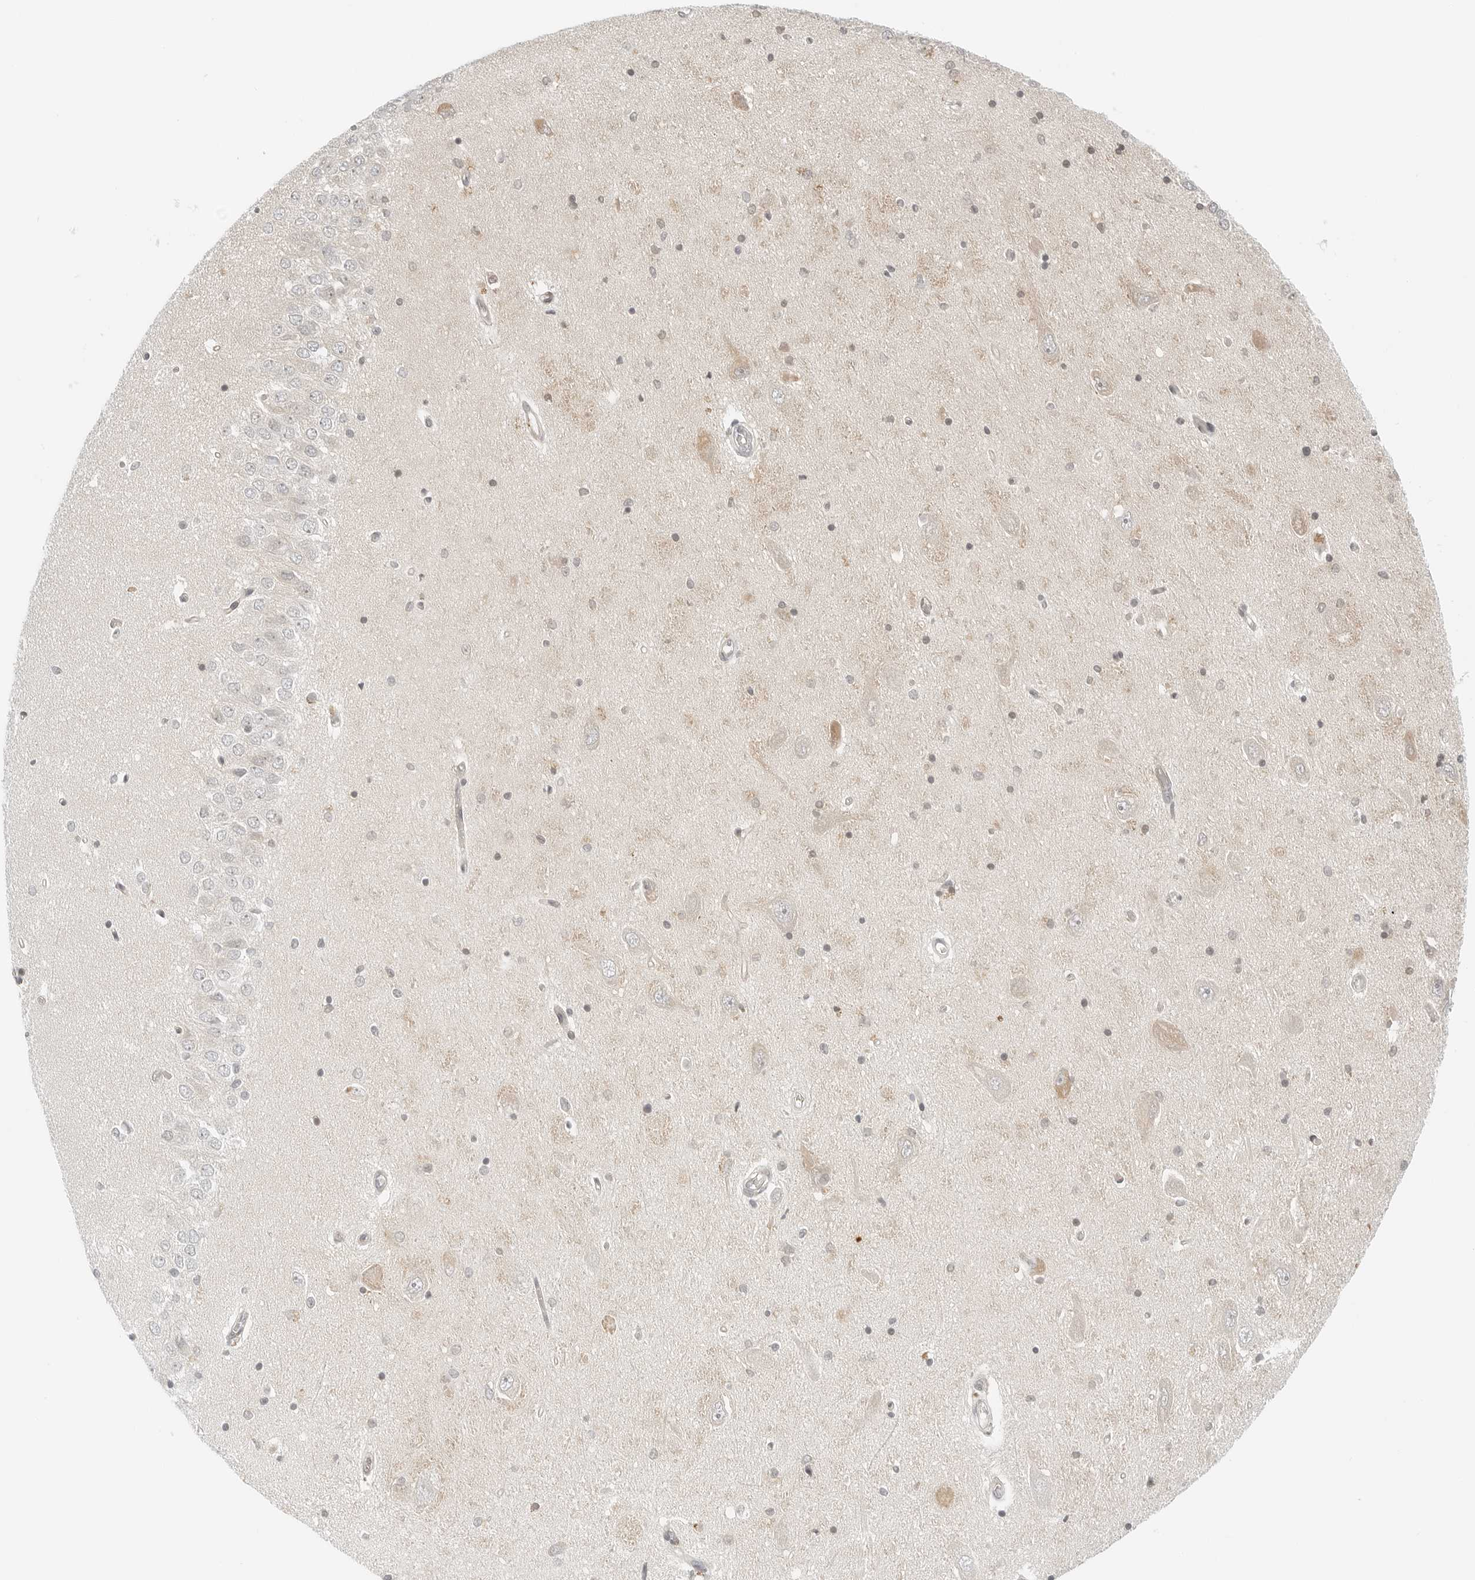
{"staining": {"intensity": "weak", "quantity": "<25%", "location": "cytoplasmic/membranous"}, "tissue": "hippocampus", "cell_type": "Glial cells", "image_type": "normal", "snomed": [{"axis": "morphology", "description": "Normal tissue, NOS"}, {"axis": "topography", "description": "Hippocampus"}], "caption": "The histopathology image shows no significant staining in glial cells of hippocampus. Brightfield microscopy of immunohistochemistry stained with DAB (brown) and hematoxylin (blue), captured at high magnification.", "gene": "IQCC", "patient": {"sex": "male", "age": 45}}